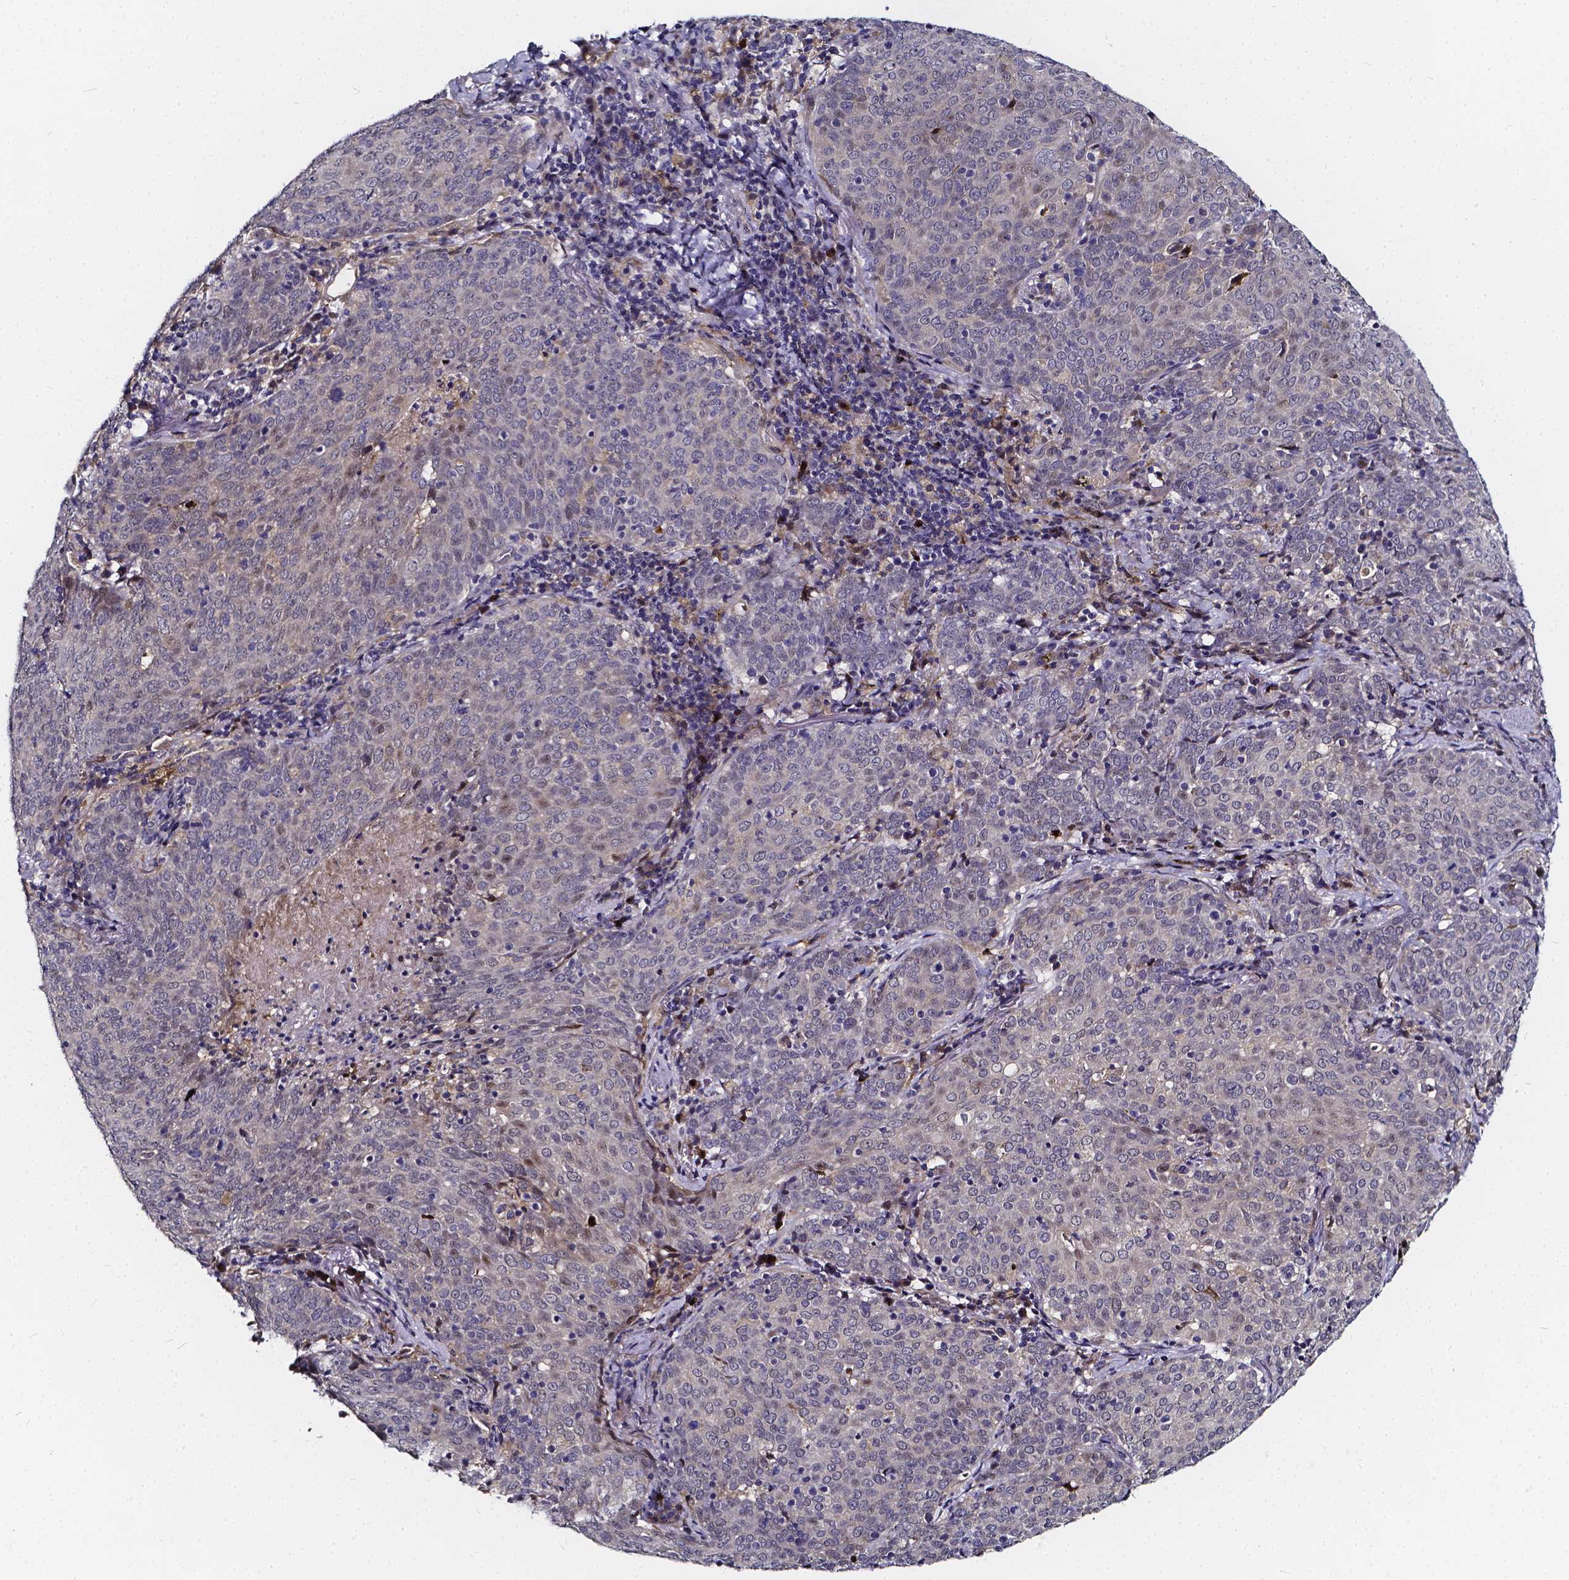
{"staining": {"intensity": "negative", "quantity": "none", "location": "none"}, "tissue": "lung cancer", "cell_type": "Tumor cells", "image_type": "cancer", "snomed": [{"axis": "morphology", "description": "Squamous cell carcinoma, NOS"}, {"axis": "topography", "description": "Lung"}], "caption": "A histopathology image of squamous cell carcinoma (lung) stained for a protein shows no brown staining in tumor cells. (Brightfield microscopy of DAB (3,3'-diaminobenzidine) immunohistochemistry (IHC) at high magnification).", "gene": "SOWAHA", "patient": {"sex": "male", "age": 82}}